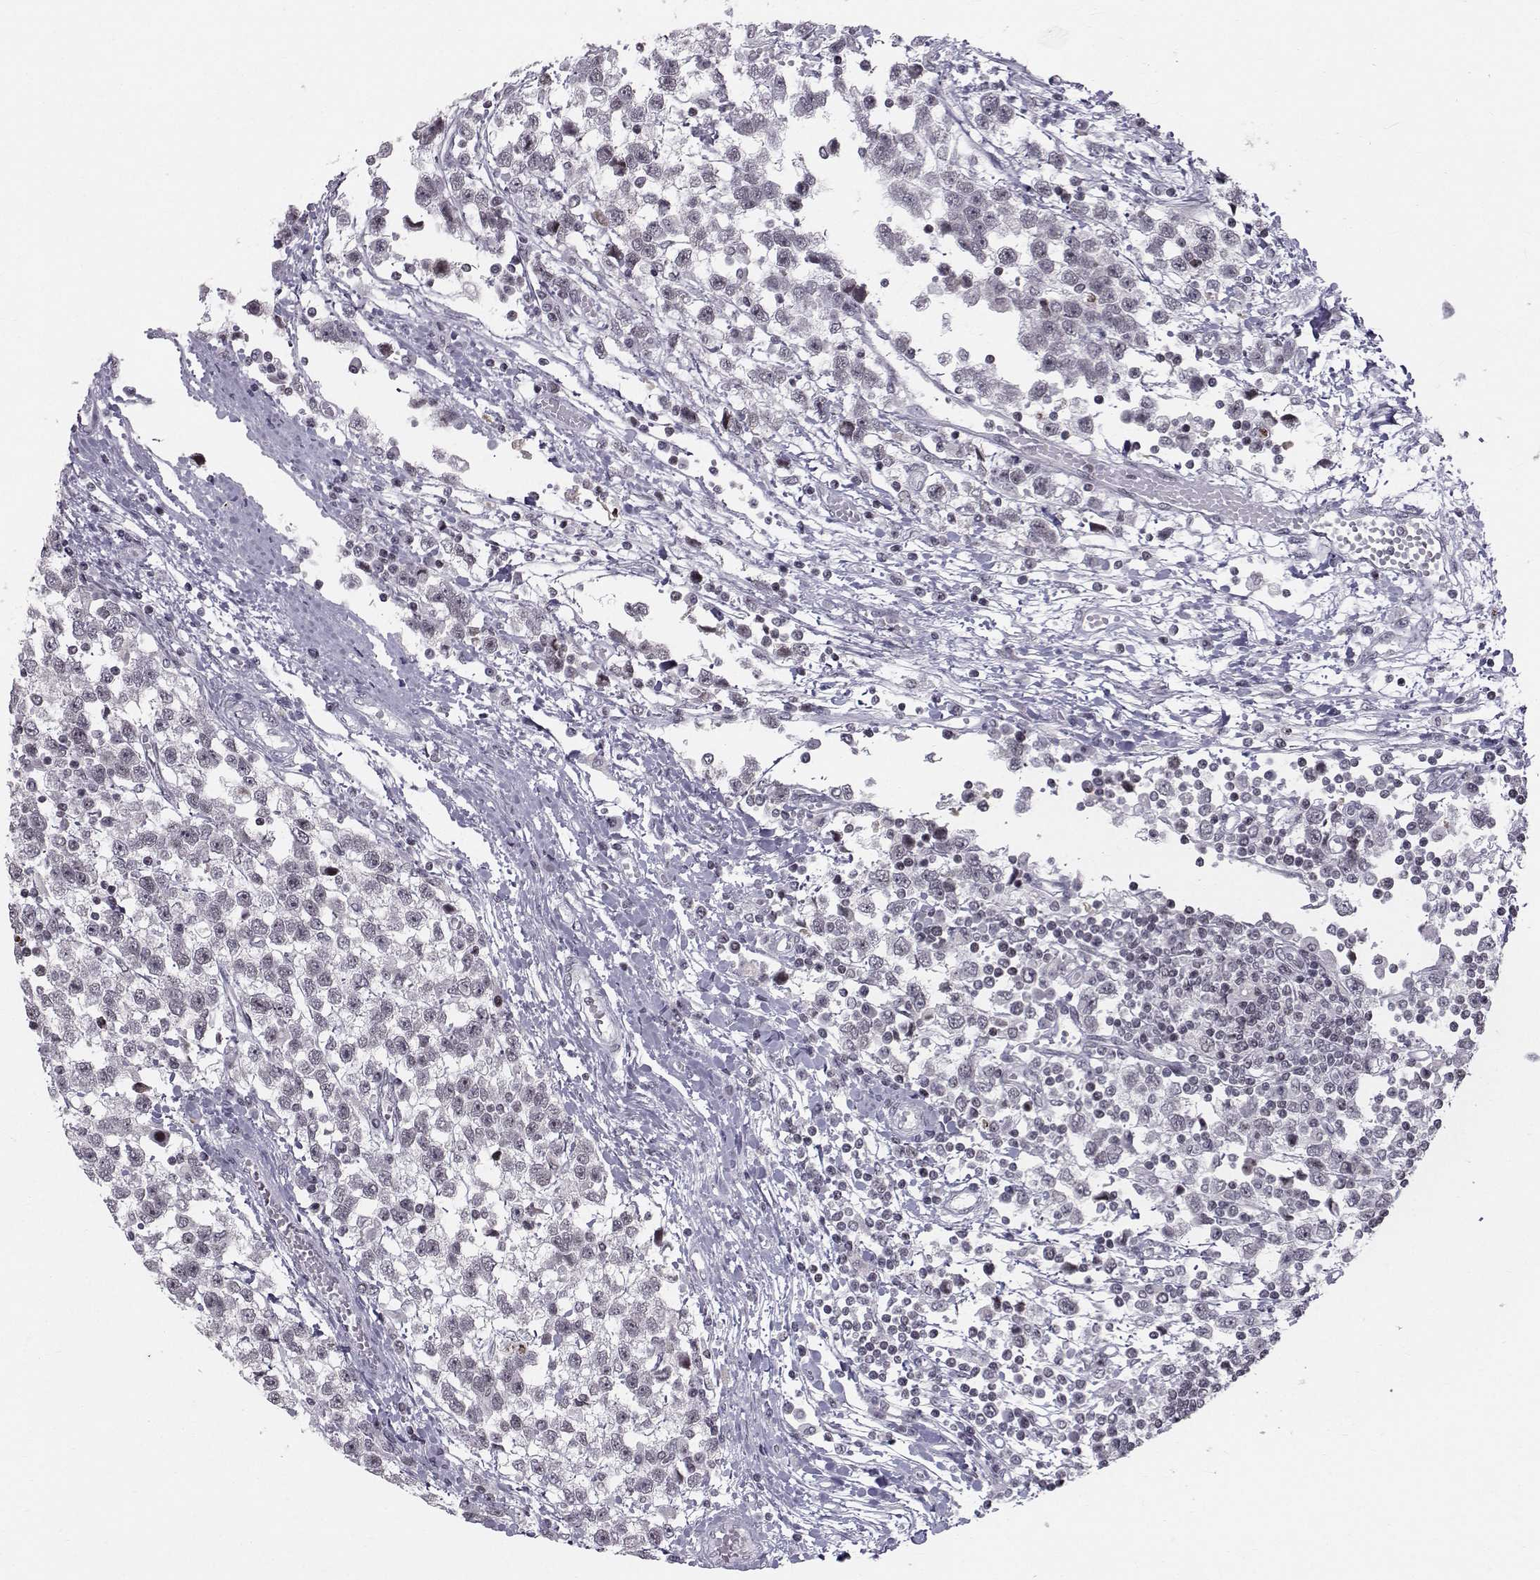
{"staining": {"intensity": "negative", "quantity": "none", "location": "none"}, "tissue": "testis cancer", "cell_type": "Tumor cells", "image_type": "cancer", "snomed": [{"axis": "morphology", "description": "Seminoma, NOS"}, {"axis": "topography", "description": "Testis"}], "caption": "The photomicrograph reveals no staining of tumor cells in seminoma (testis).", "gene": "MARCHF4", "patient": {"sex": "male", "age": 34}}